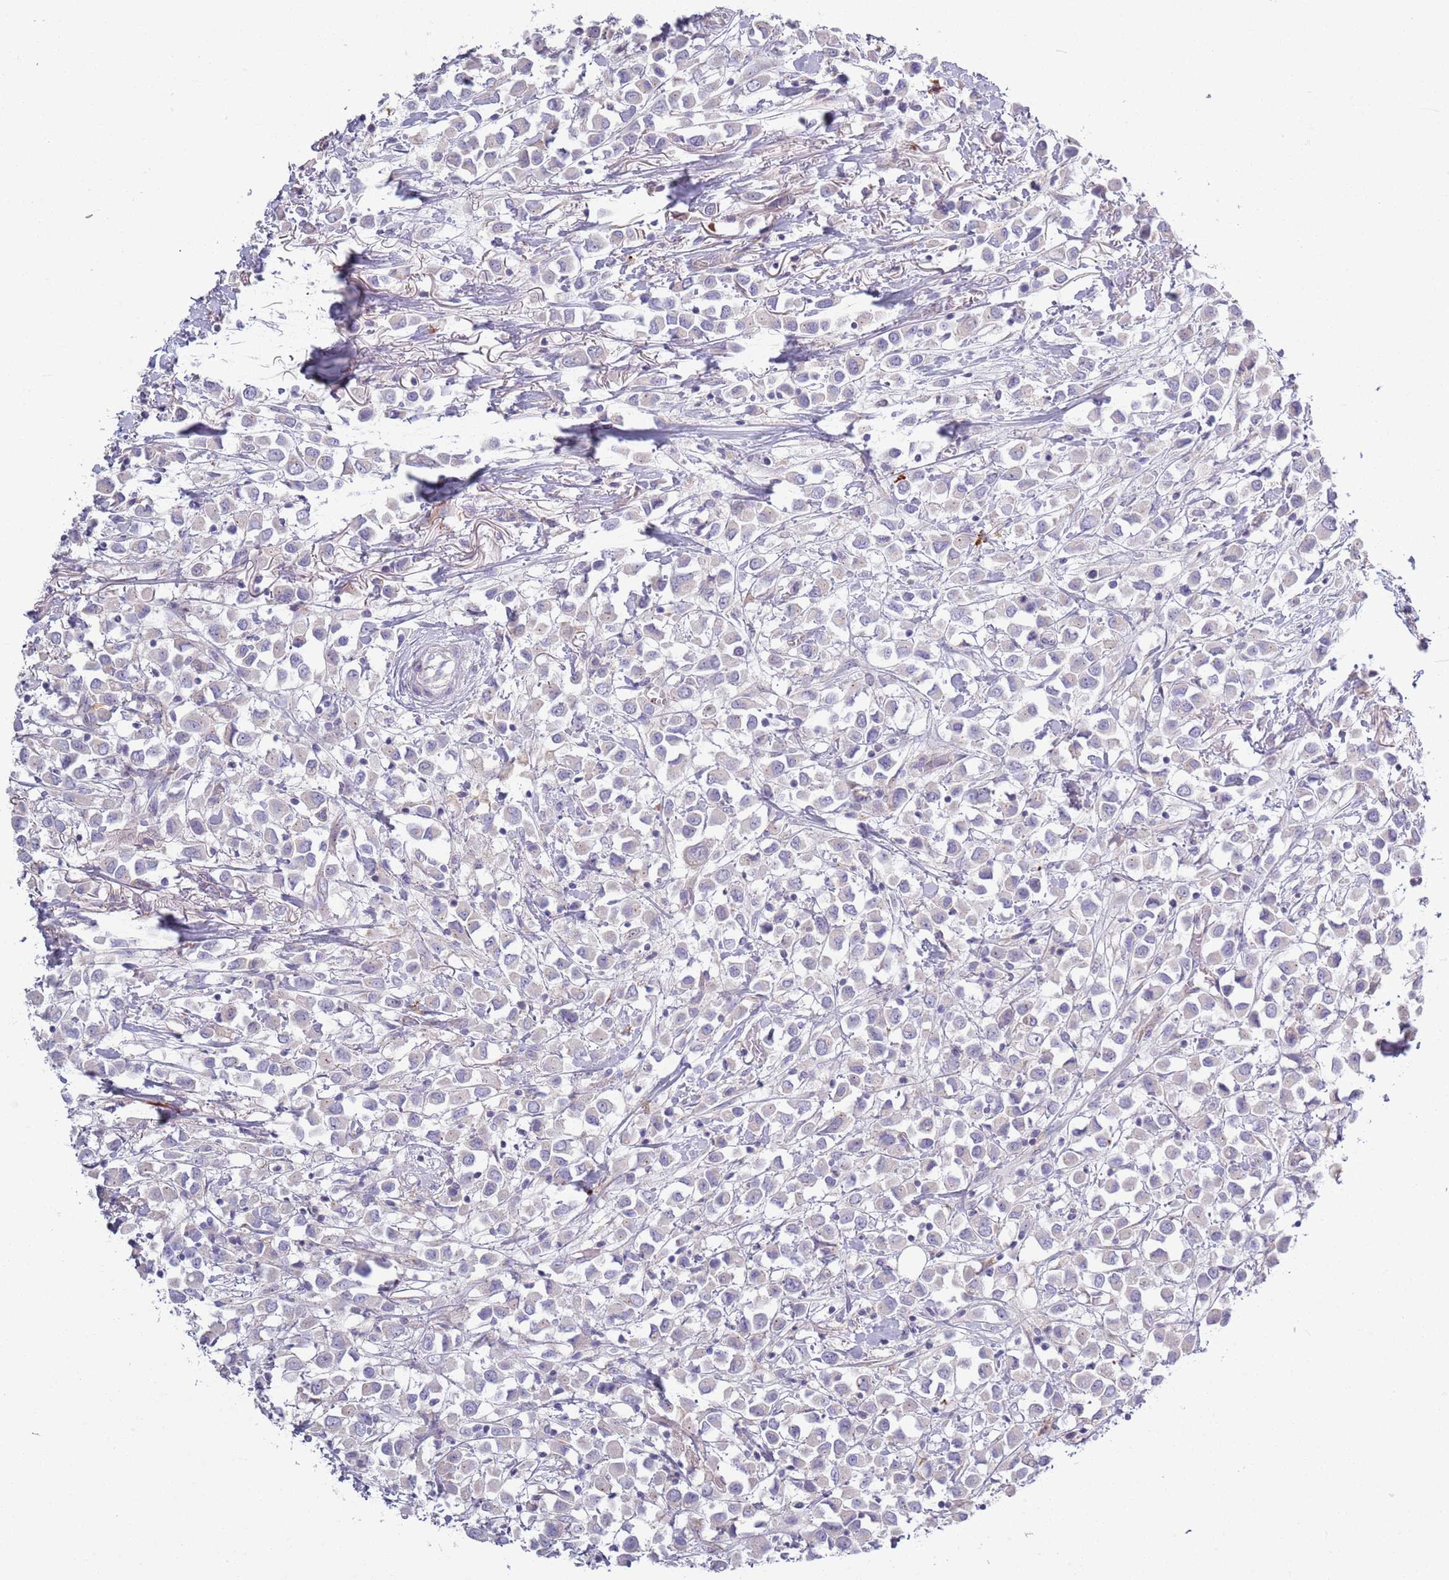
{"staining": {"intensity": "negative", "quantity": "none", "location": "none"}, "tissue": "breast cancer", "cell_type": "Tumor cells", "image_type": "cancer", "snomed": [{"axis": "morphology", "description": "Duct carcinoma"}, {"axis": "topography", "description": "Breast"}], "caption": "Immunohistochemical staining of breast cancer (infiltrating ductal carcinoma) exhibits no significant expression in tumor cells.", "gene": "LTB", "patient": {"sex": "female", "age": 61}}